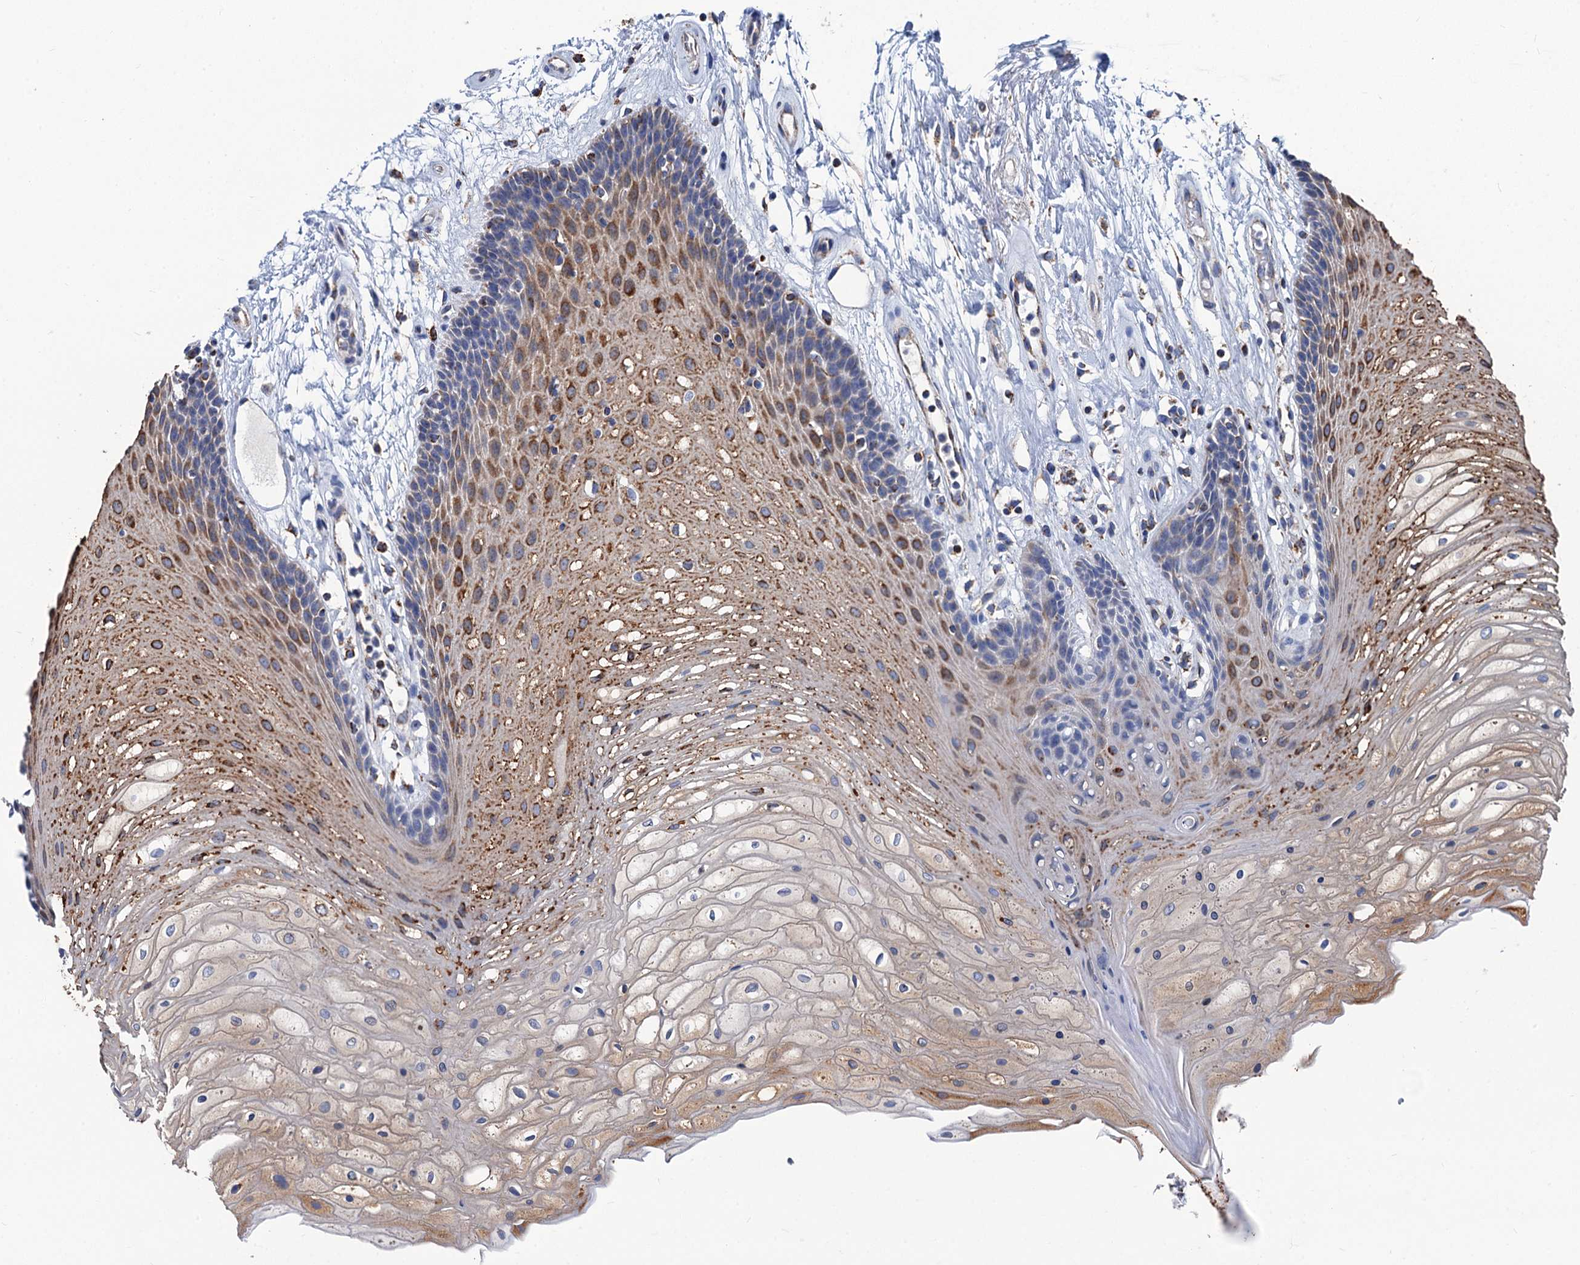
{"staining": {"intensity": "moderate", "quantity": "25%-75%", "location": "cytoplasmic/membranous"}, "tissue": "oral mucosa", "cell_type": "Squamous epithelial cells", "image_type": "normal", "snomed": [{"axis": "morphology", "description": "Normal tissue, NOS"}, {"axis": "topography", "description": "Oral tissue"}], "caption": "Brown immunohistochemical staining in benign oral mucosa displays moderate cytoplasmic/membranous positivity in approximately 25%-75% of squamous epithelial cells. (Stains: DAB in brown, nuclei in blue, Microscopy: brightfield microscopy at high magnification).", "gene": "IVD", "patient": {"sex": "female", "age": 80}}